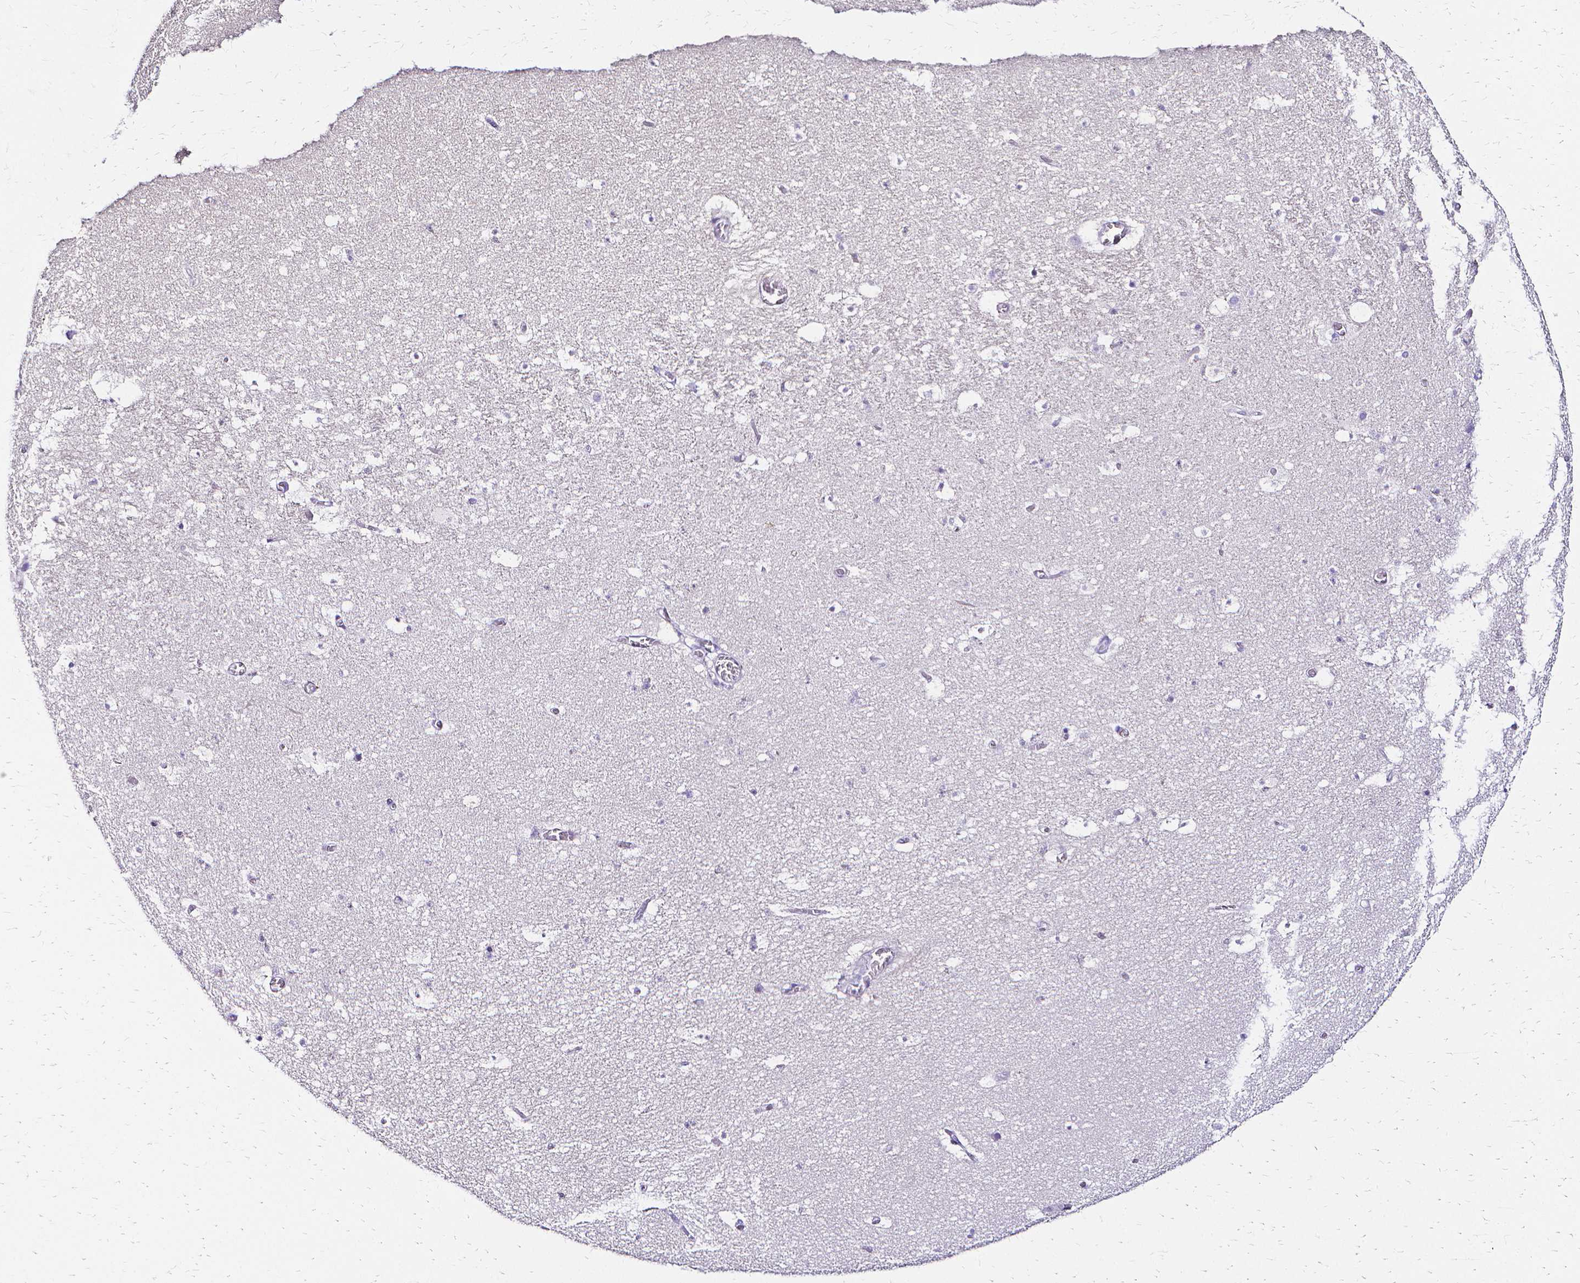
{"staining": {"intensity": "negative", "quantity": "none", "location": "none"}, "tissue": "hippocampus", "cell_type": "Glial cells", "image_type": "normal", "snomed": [{"axis": "morphology", "description": "Normal tissue, NOS"}, {"axis": "topography", "description": "Hippocampus"}], "caption": "IHC of unremarkable hippocampus exhibits no staining in glial cells.", "gene": "CCNB1", "patient": {"sex": "female", "age": 42}}